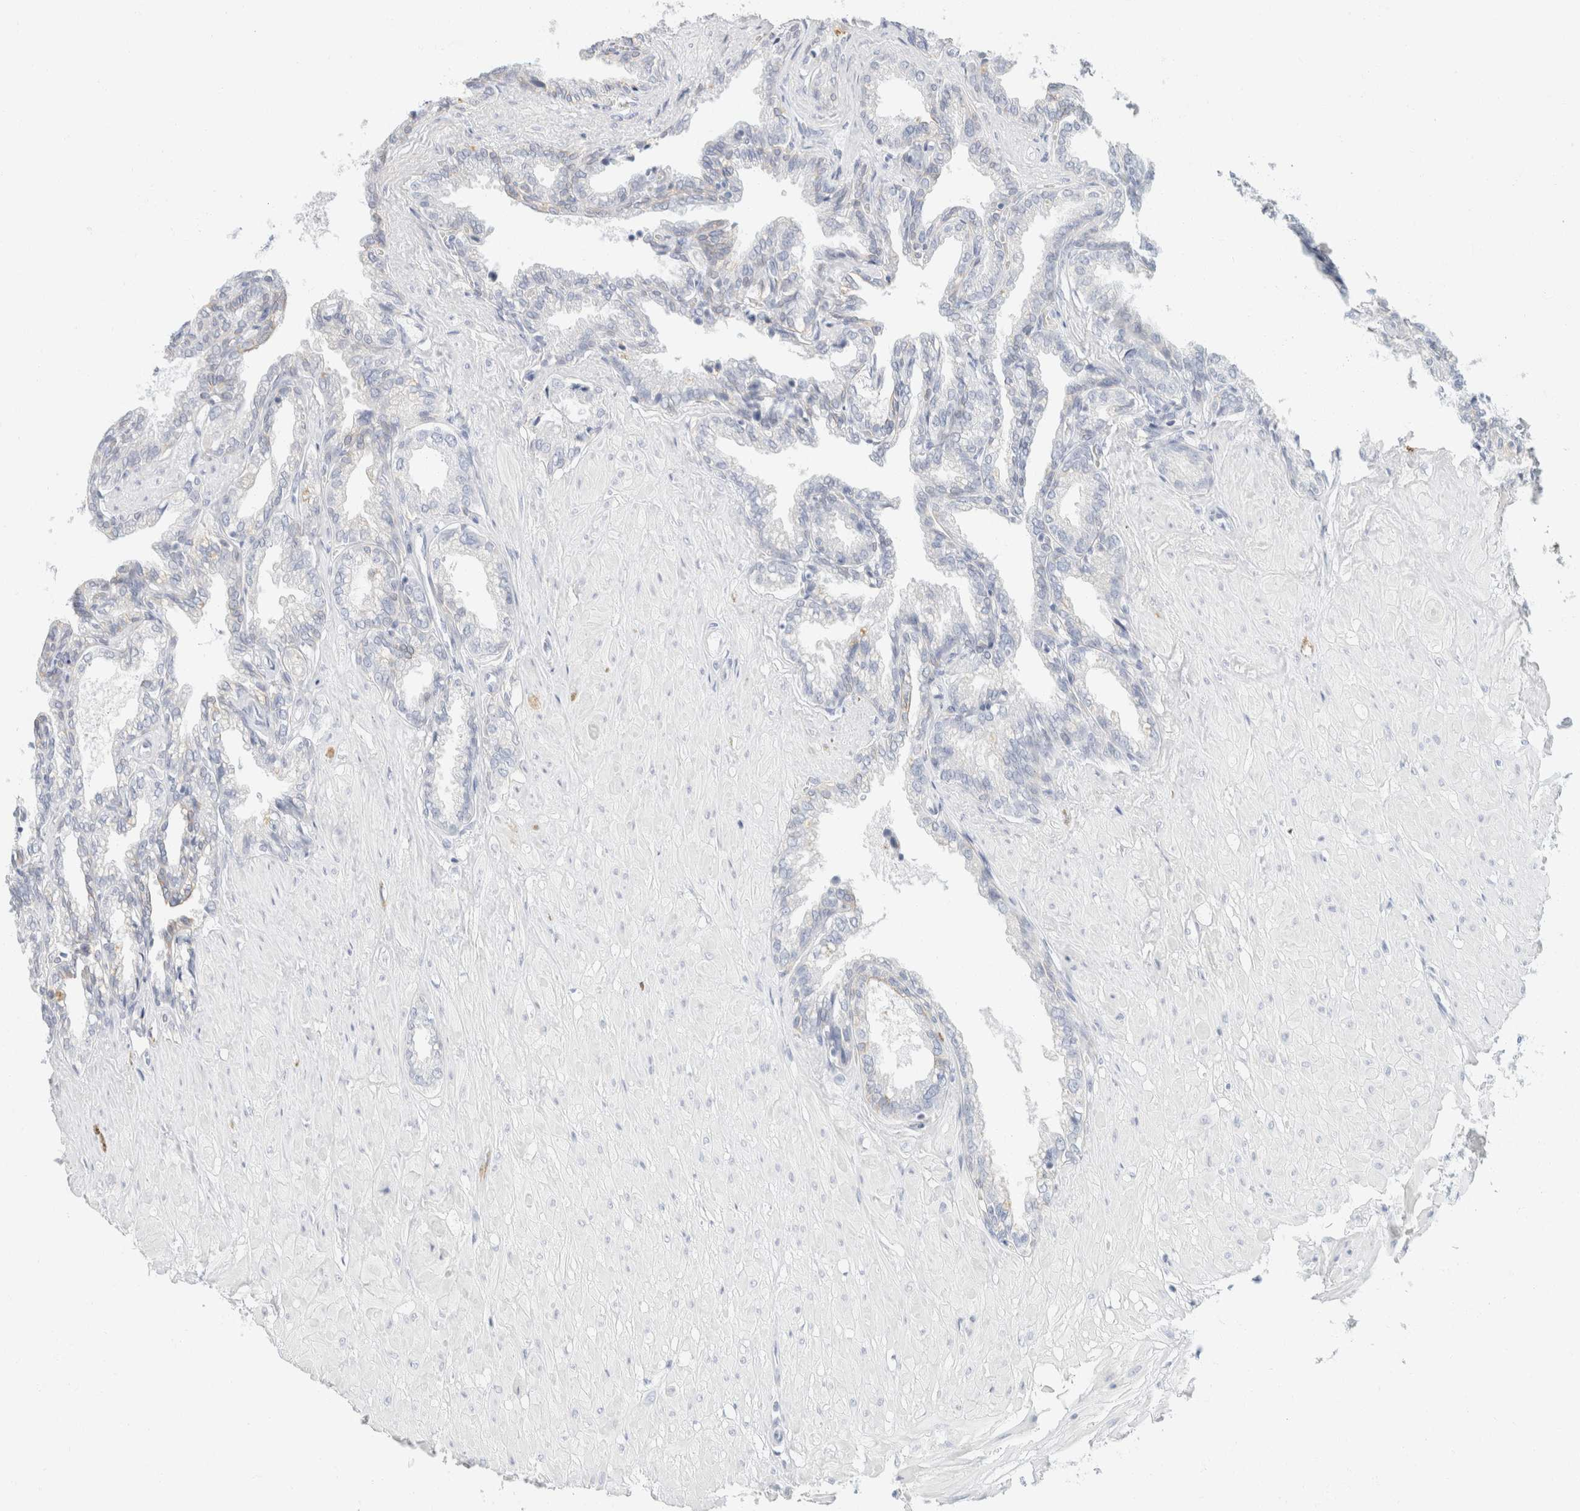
{"staining": {"intensity": "weak", "quantity": "<25%", "location": "cytoplasmic/membranous"}, "tissue": "seminal vesicle", "cell_type": "Glandular cells", "image_type": "normal", "snomed": [{"axis": "morphology", "description": "Normal tissue, NOS"}, {"axis": "topography", "description": "Seminal veicle"}], "caption": "DAB (3,3'-diaminobenzidine) immunohistochemical staining of unremarkable human seminal vesicle displays no significant staining in glandular cells.", "gene": "KRT20", "patient": {"sex": "male", "age": 46}}